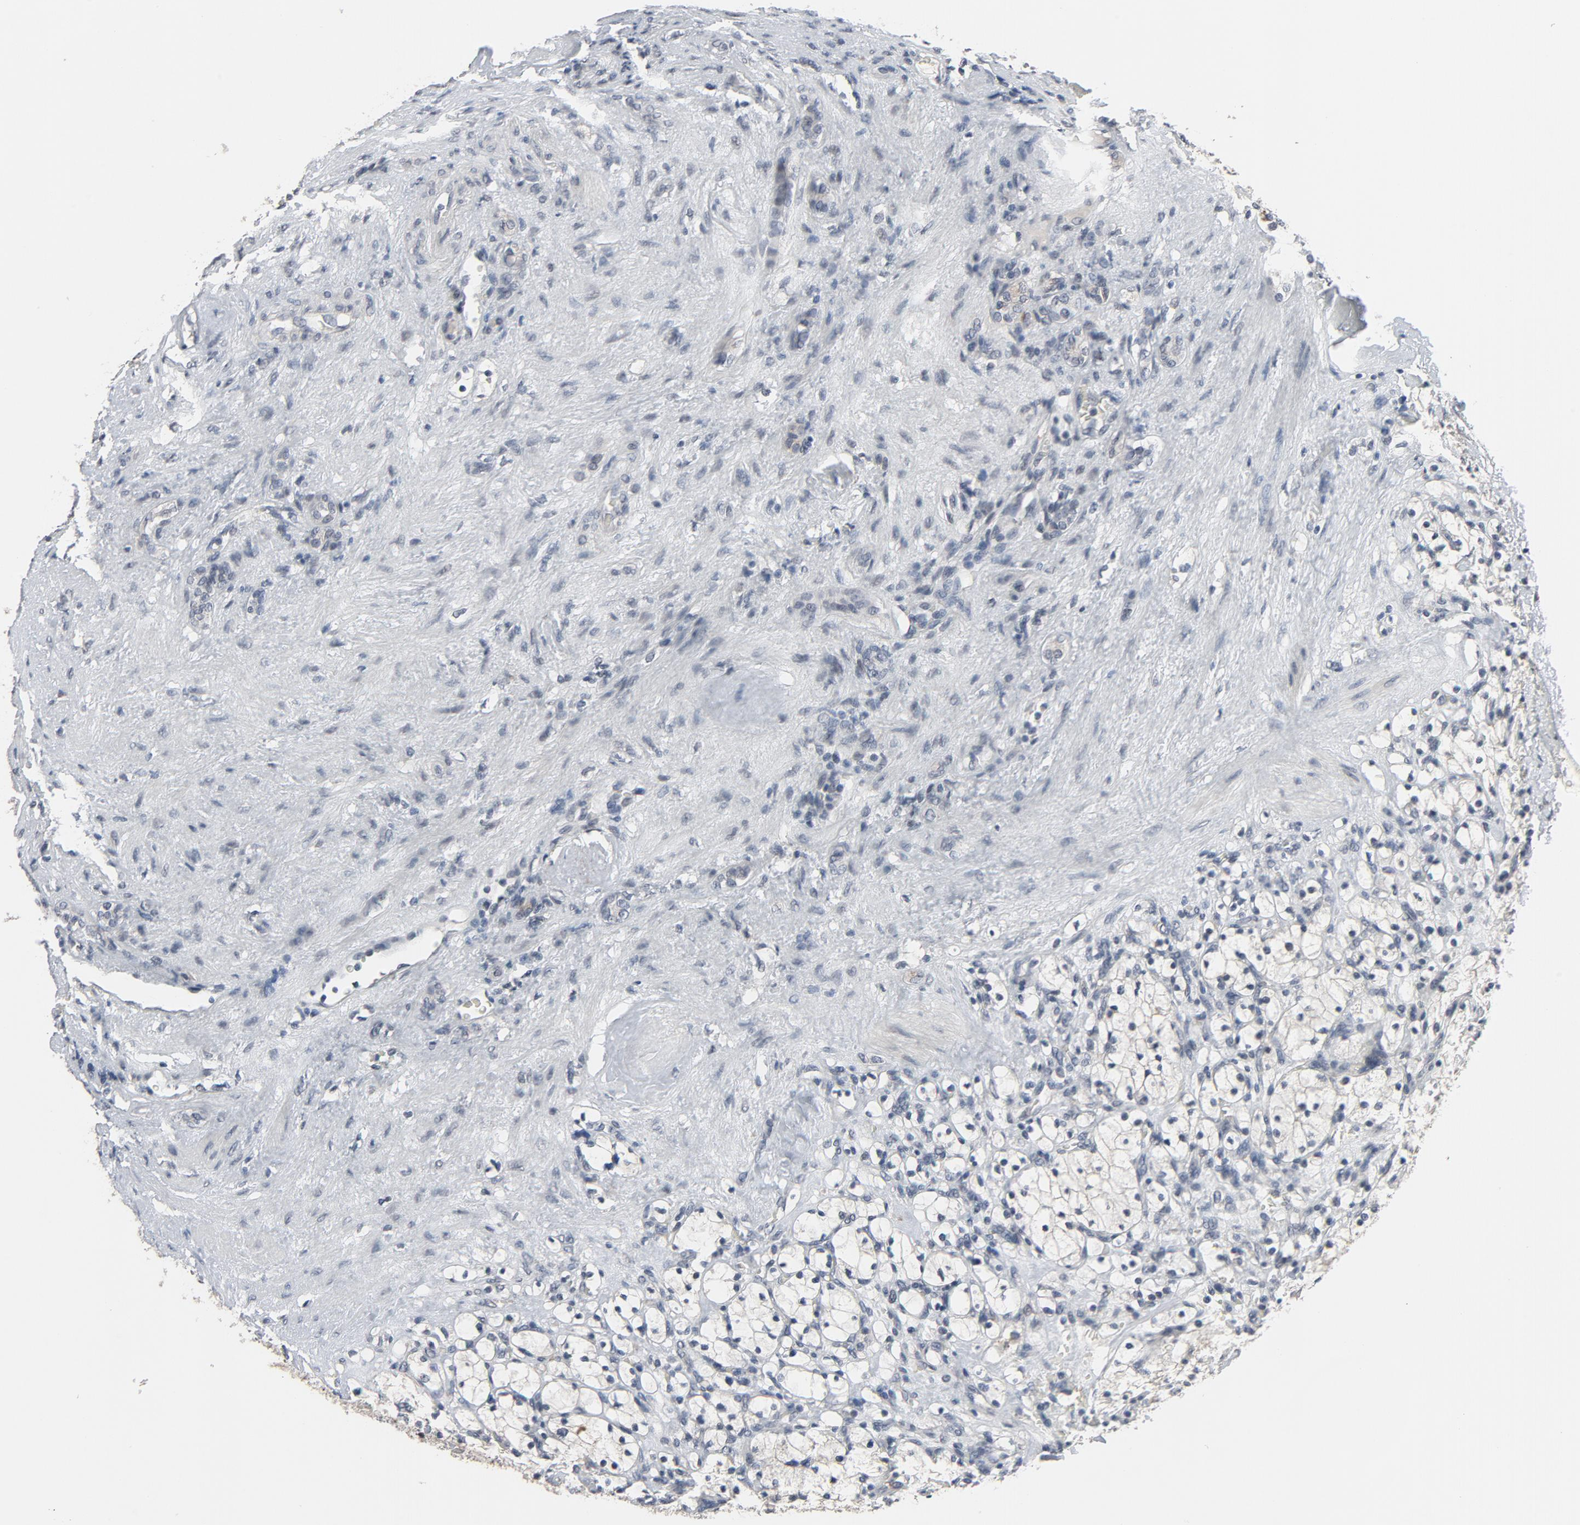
{"staining": {"intensity": "negative", "quantity": "none", "location": "none"}, "tissue": "renal cancer", "cell_type": "Tumor cells", "image_type": "cancer", "snomed": [{"axis": "morphology", "description": "Adenocarcinoma, NOS"}, {"axis": "topography", "description": "Kidney"}], "caption": "Photomicrograph shows no protein expression in tumor cells of renal cancer (adenocarcinoma) tissue.", "gene": "MT3", "patient": {"sex": "female", "age": 83}}